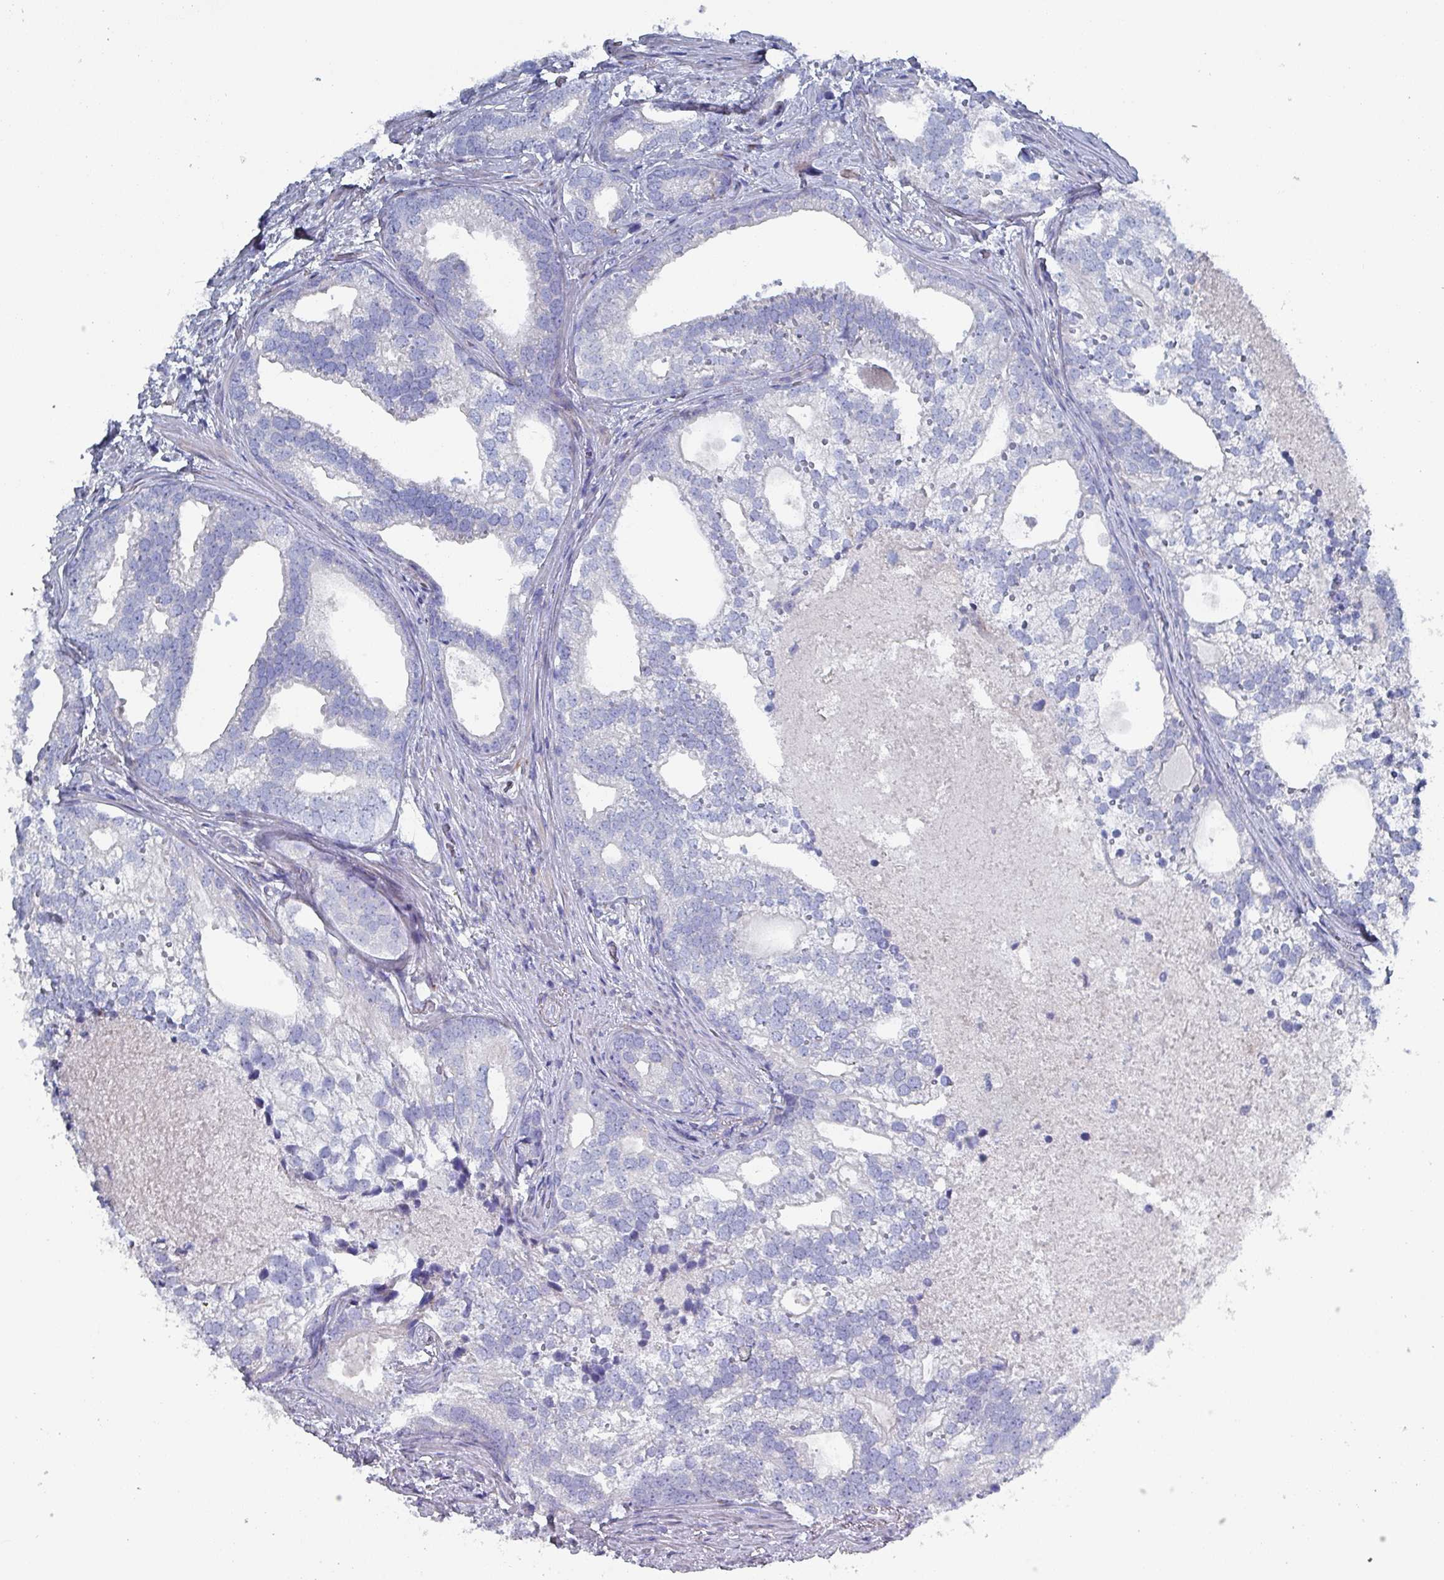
{"staining": {"intensity": "negative", "quantity": "none", "location": "none"}, "tissue": "prostate cancer", "cell_type": "Tumor cells", "image_type": "cancer", "snomed": [{"axis": "morphology", "description": "Adenocarcinoma, High grade"}, {"axis": "topography", "description": "Prostate"}], "caption": "Prostate high-grade adenocarcinoma was stained to show a protein in brown. There is no significant staining in tumor cells.", "gene": "DRD5", "patient": {"sex": "male", "age": 75}}